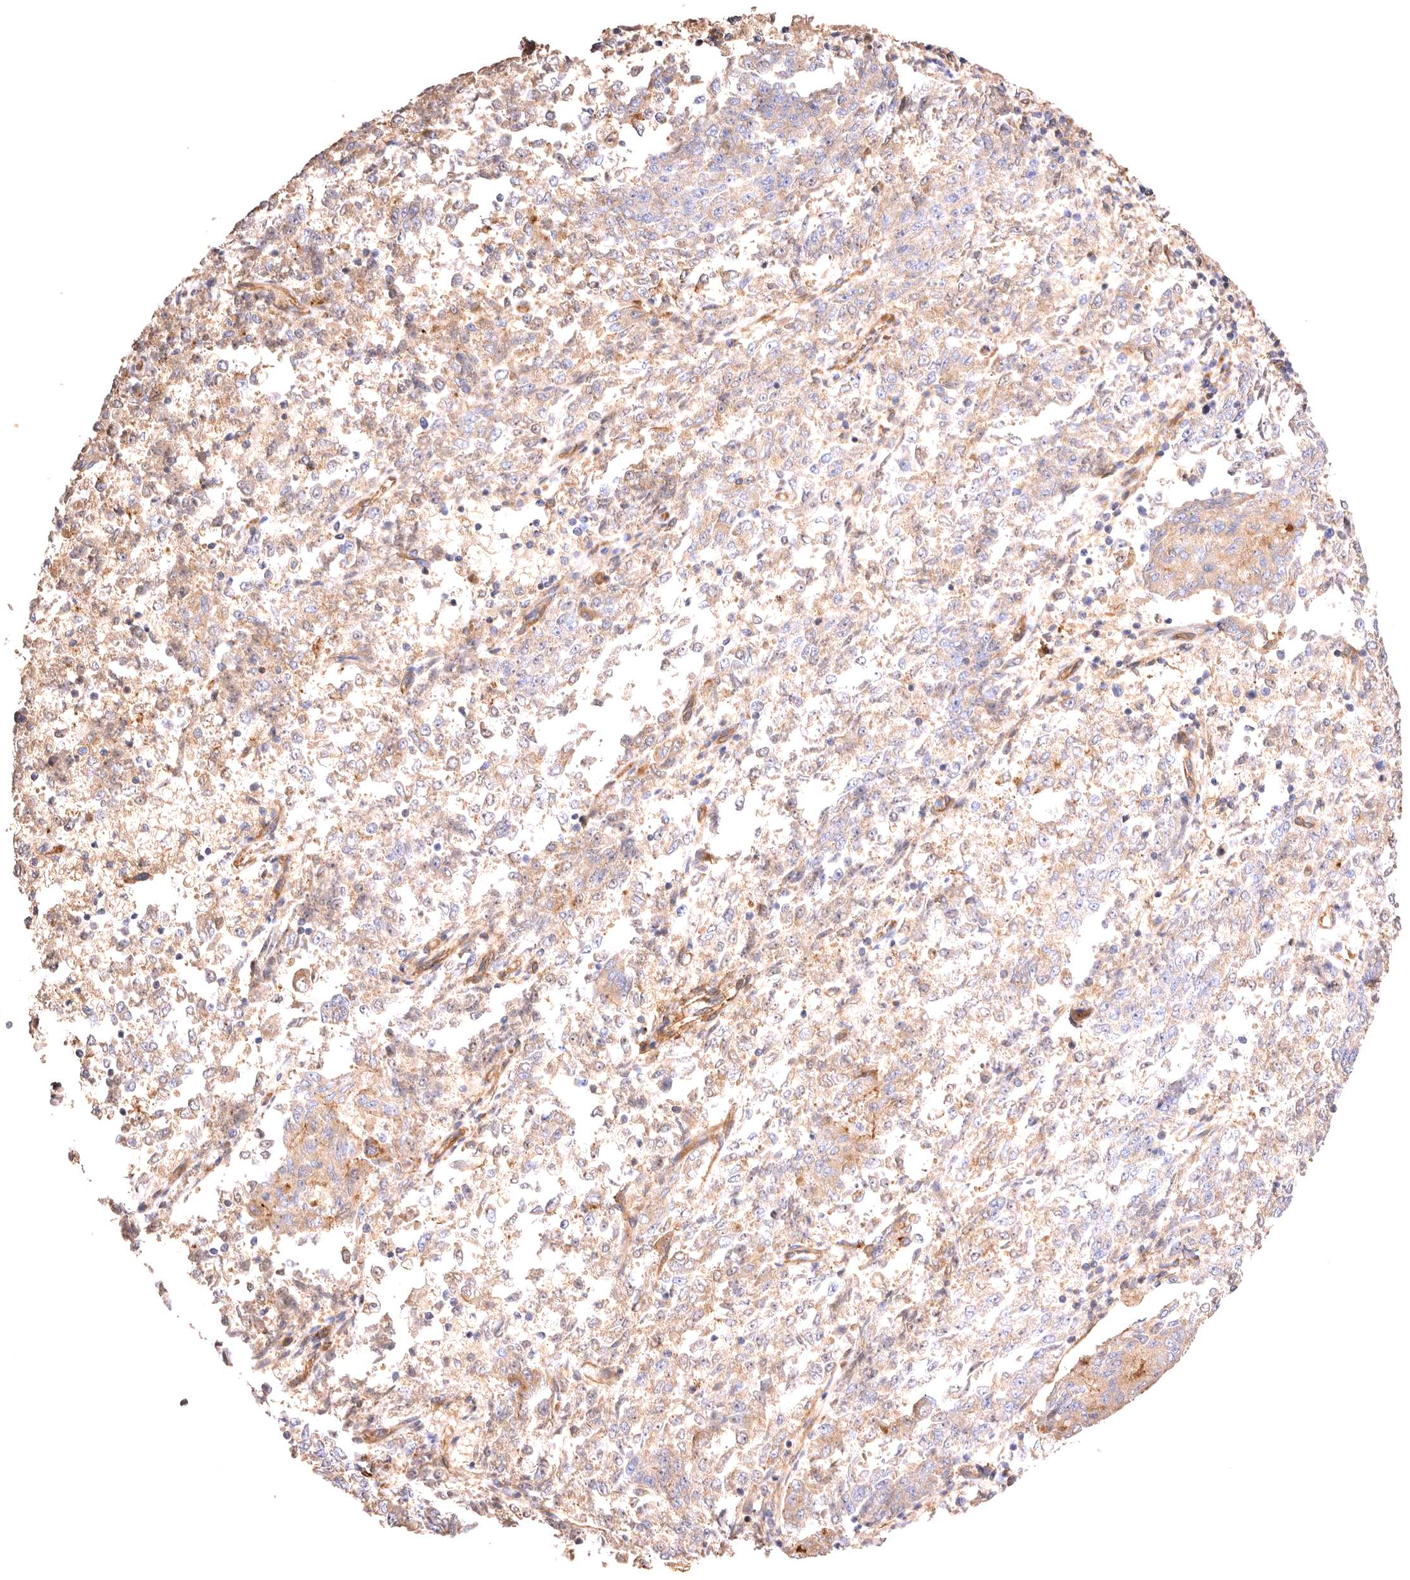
{"staining": {"intensity": "weak", "quantity": "25%-75%", "location": "cytoplasmic/membranous"}, "tissue": "endometrial cancer", "cell_type": "Tumor cells", "image_type": "cancer", "snomed": [{"axis": "morphology", "description": "Adenocarcinoma, NOS"}, {"axis": "topography", "description": "Endometrium"}], "caption": "A photomicrograph of human adenocarcinoma (endometrial) stained for a protein displays weak cytoplasmic/membranous brown staining in tumor cells.", "gene": "VPS45", "patient": {"sex": "female", "age": 80}}